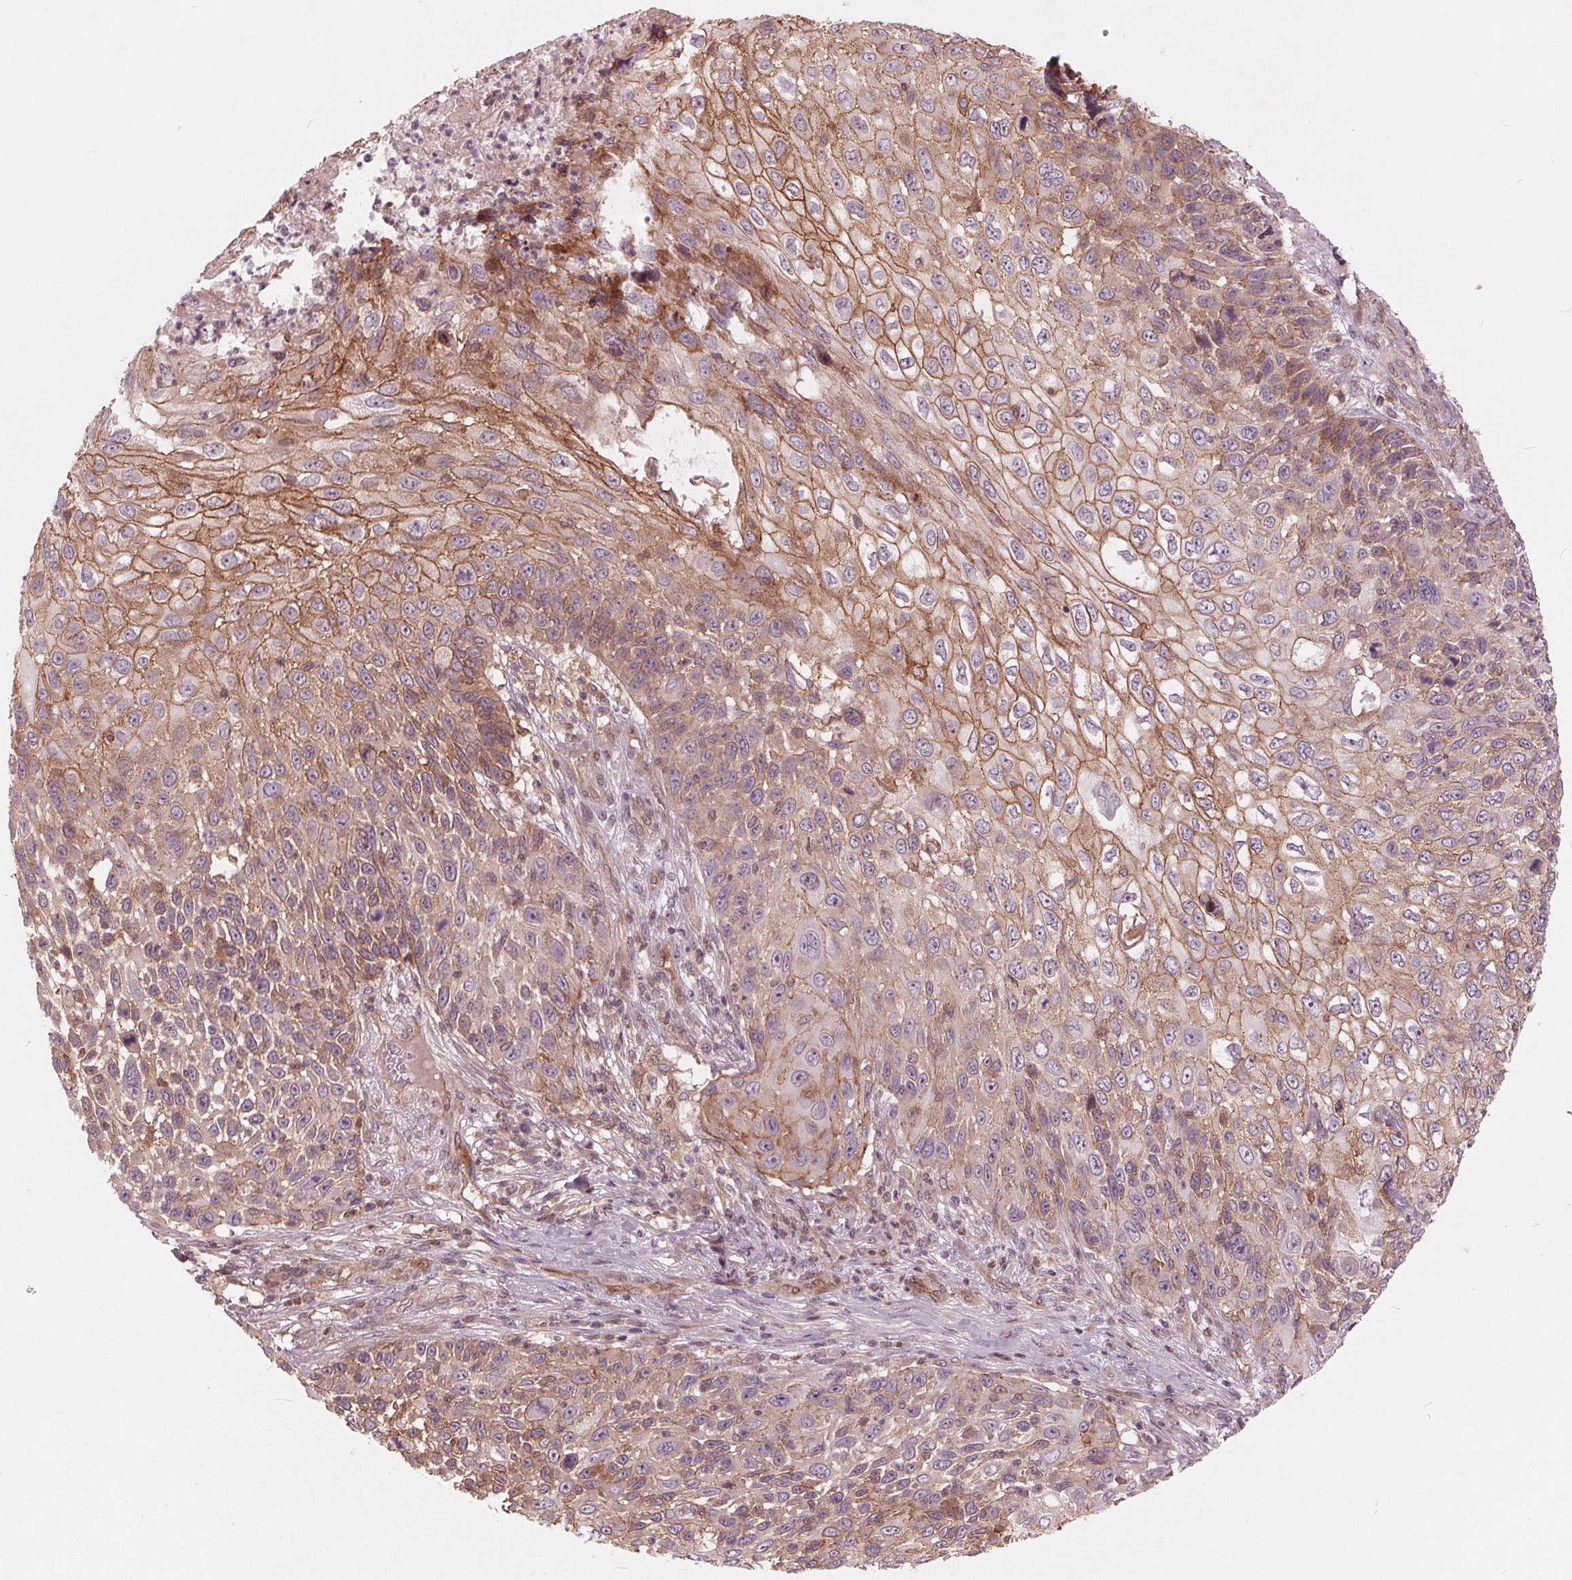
{"staining": {"intensity": "moderate", "quantity": "25%-75%", "location": "cytoplasmic/membranous"}, "tissue": "skin cancer", "cell_type": "Tumor cells", "image_type": "cancer", "snomed": [{"axis": "morphology", "description": "Squamous cell carcinoma, NOS"}, {"axis": "topography", "description": "Skin"}], "caption": "An immunohistochemistry (IHC) histopathology image of neoplastic tissue is shown. Protein staining in brown highlights moderate cytoplasmic/membranous positivity in squamous cell carcinoma (skin) within tumor cells.", "gene": "TXNIP", "patient": {"sex": "male", "age": 92}}